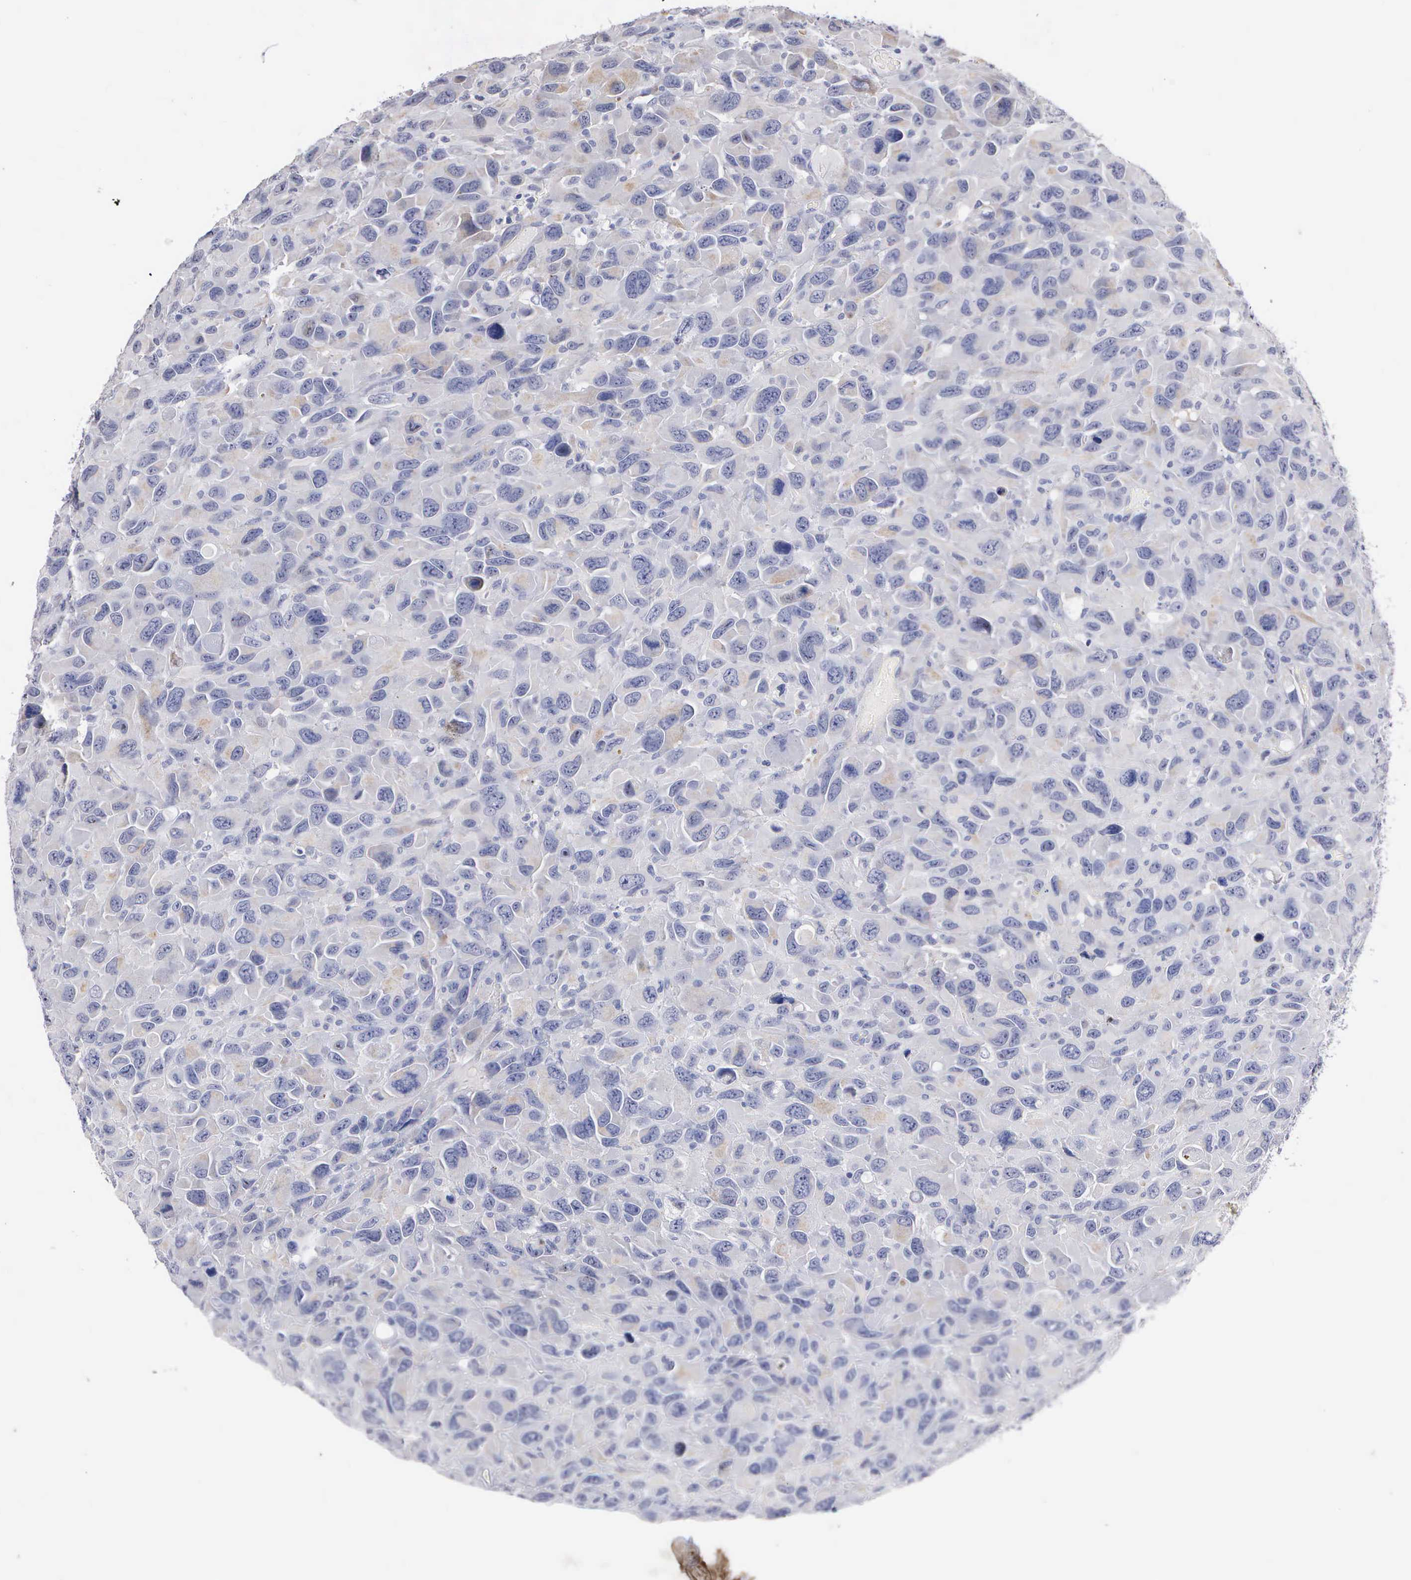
{"staining": {"intensity": "negative", "quantity": "none", "location": "none"}, "tissue": "renal cancer", "cell_type": "Tumor cells", "image_type": "cancer", "snomed": [{"axis": "morphology", "description": "Adenocarcinoma, NOS"}, {"axis": "topography", "description": "Kidney"}], "caption": "High magnification brightfield microscopy of adenocarcinoma (renal) stained with DAB (brown) and counterstained with hematoxylin (blue): tumor cells show no significant positivity.", "gene": "ELFN2", "patient": {"sex": "male", "age": 79}}